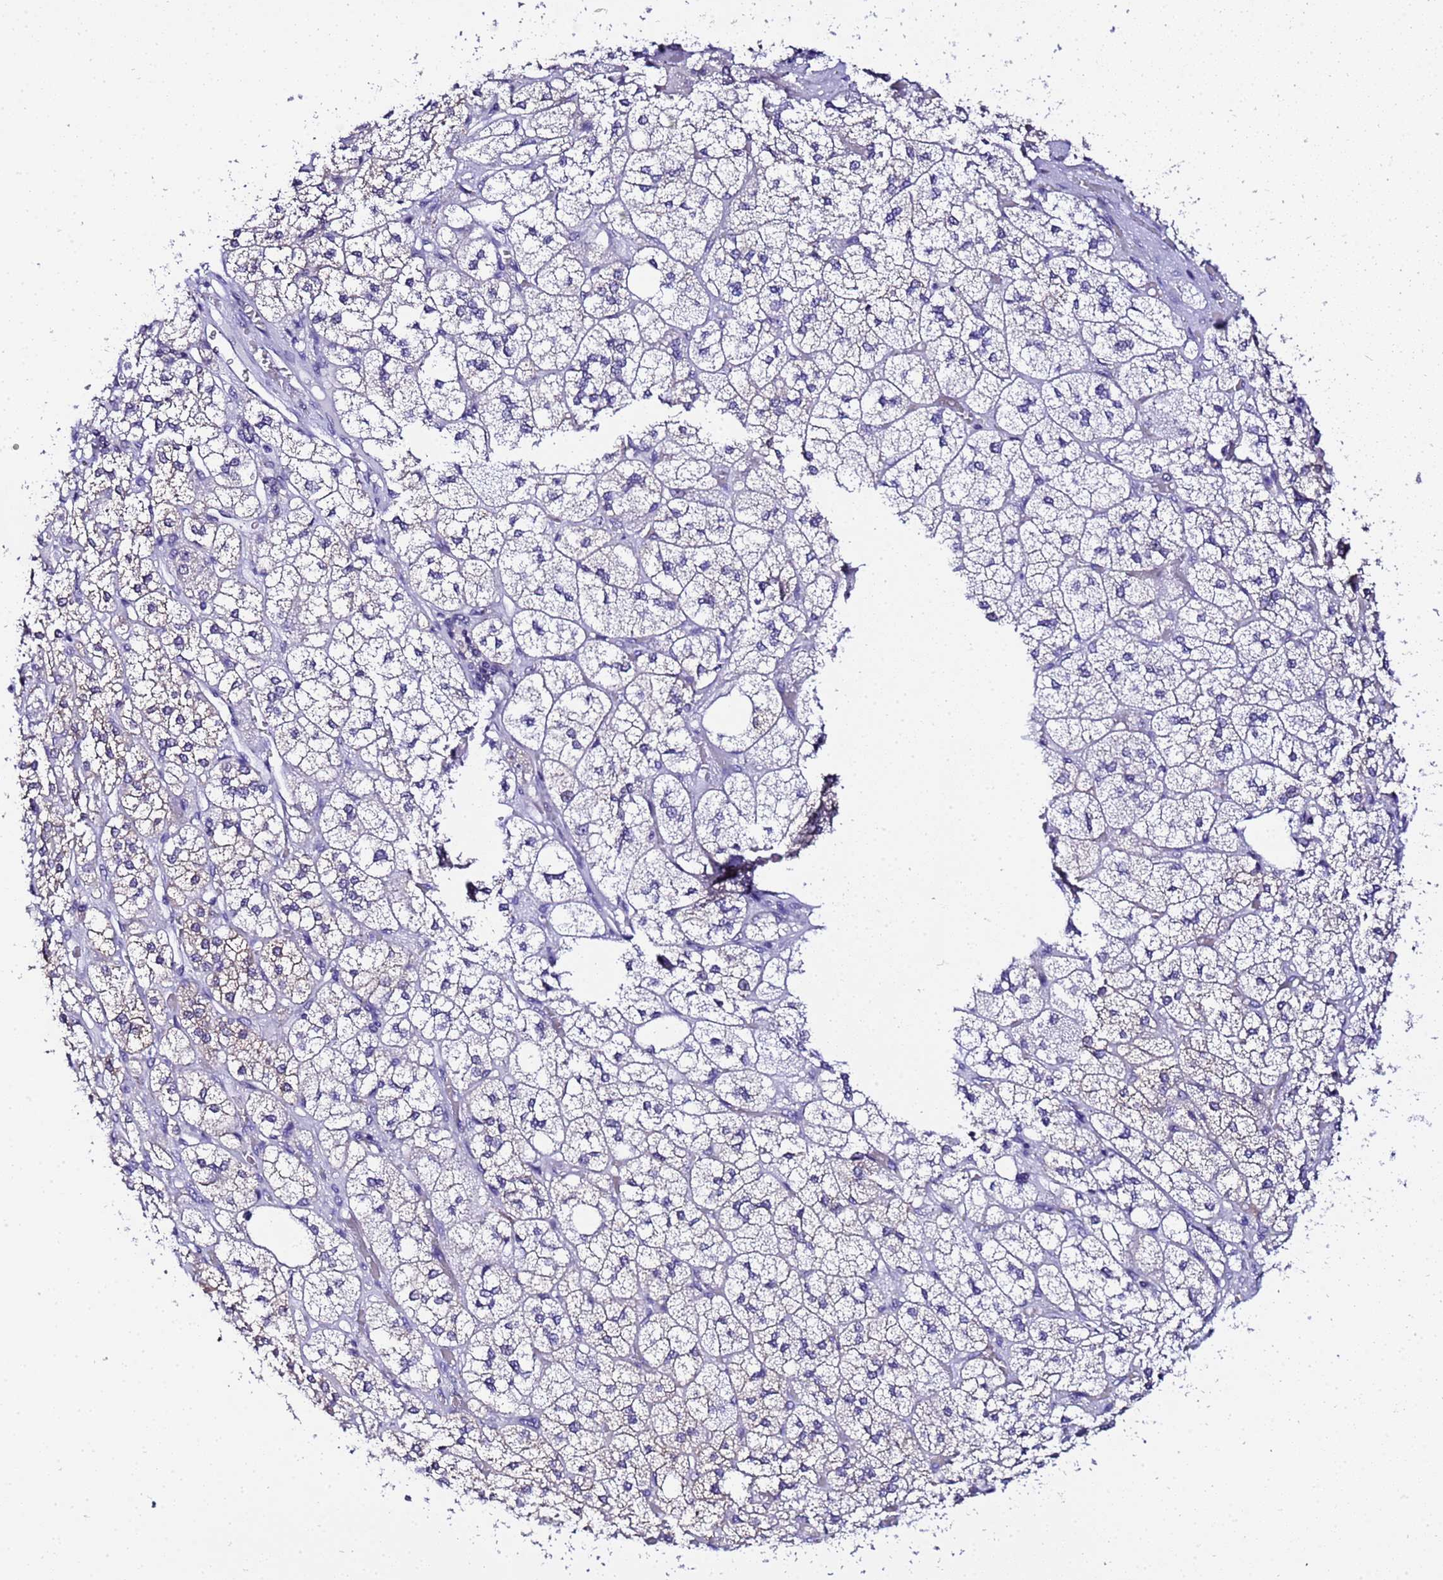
{"staining": {"intensity": "moderate", "quantity": "<25%", "location": "cytoplasmic/membranous"}, "tissue": "adrenal gland", "cell_type": "Glandular cells", "image_type": "normal", "snomed": [{"axis": "morphology", "description": "Normal tissue, NOS"}, {"axis": "topography", "description": "Adrenal gland"}], "caption": "Glandular cells demonstrate moderate cytoplasmic/membranous expression in approximately <25% of cells in benign adrenal gland.", "gene": "ACTL6B", "patient": {"sex": "male", "age": 61}}